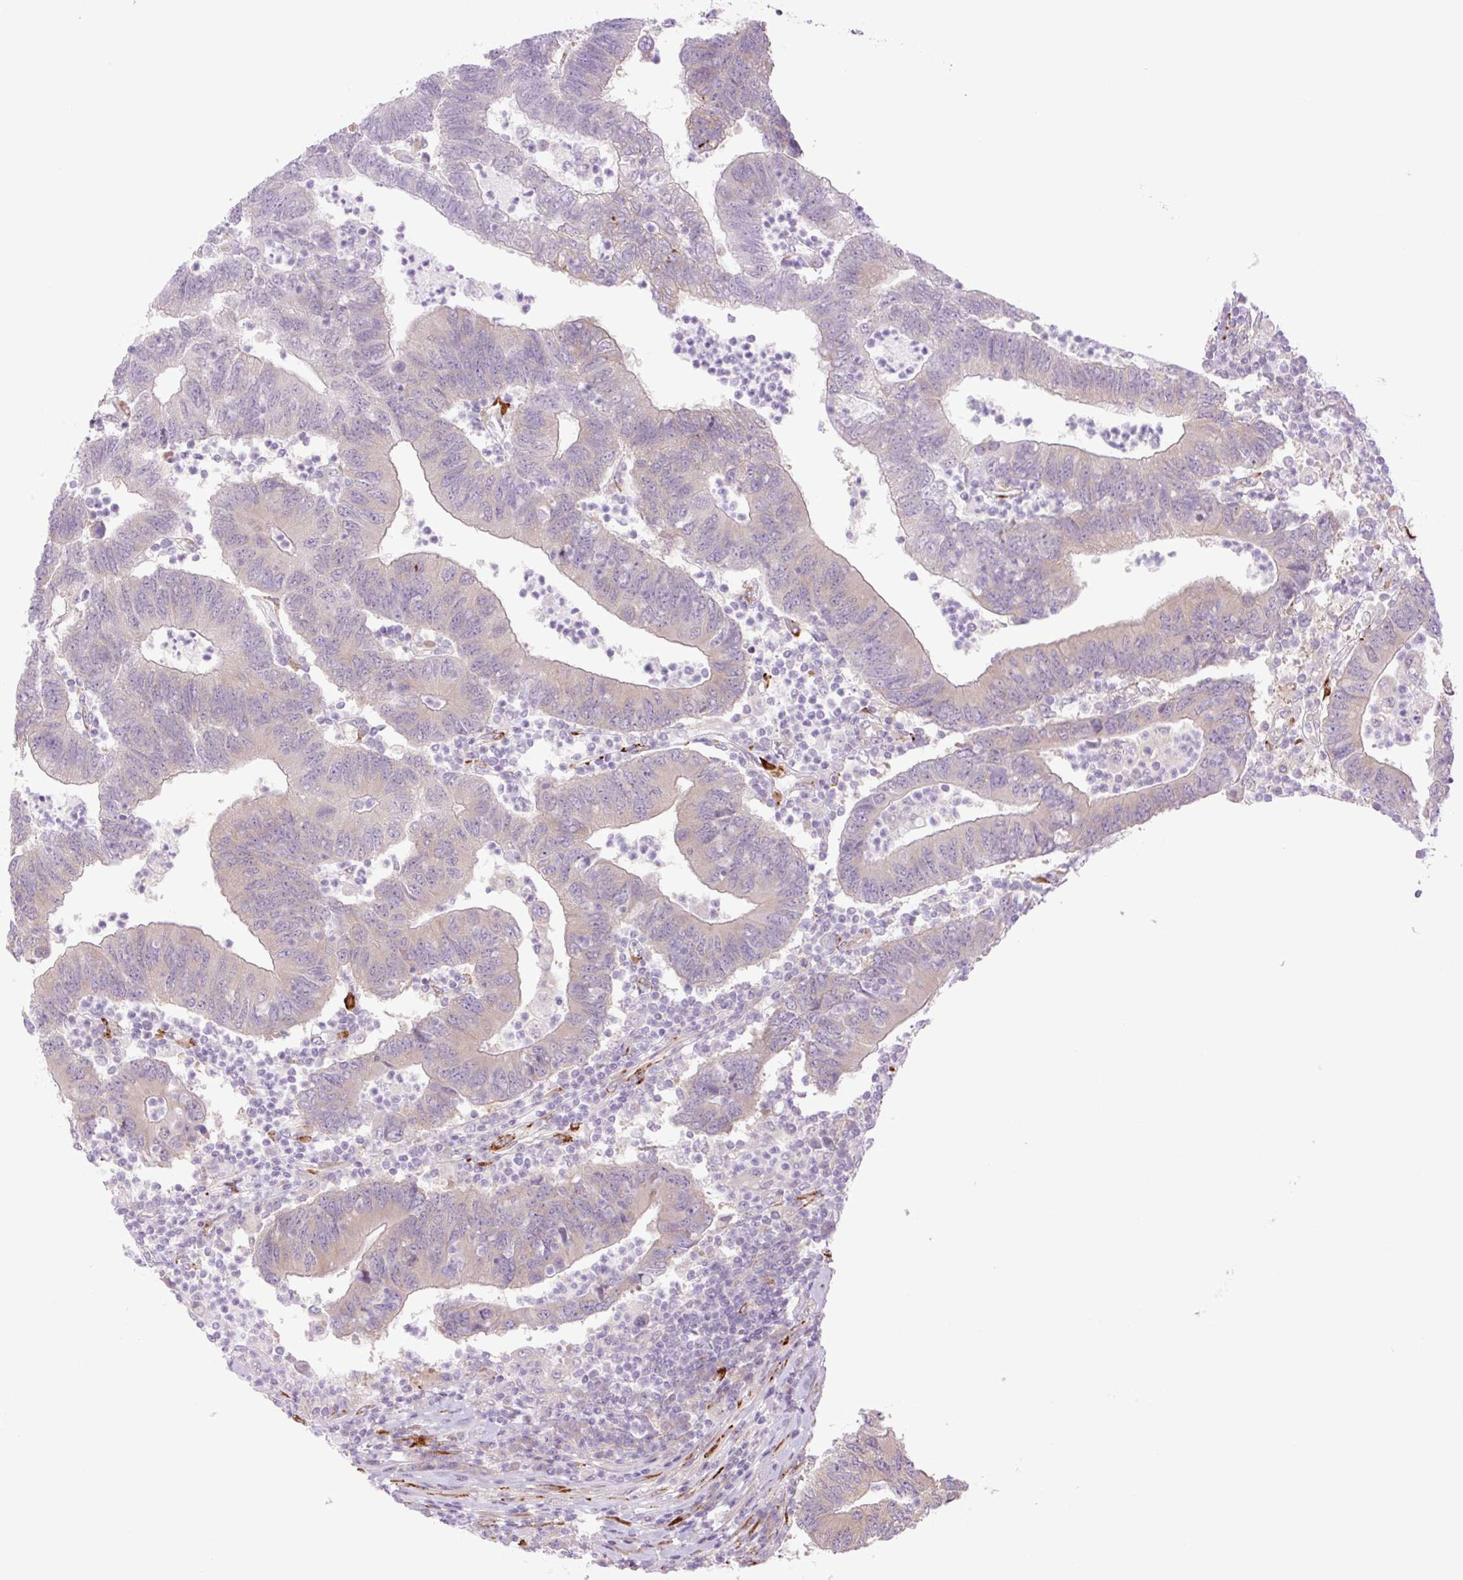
{"staining": {"intensity": "weak", "quantity": "25%-75%", "location": "cytoplasmic/membranous"}, "tissue": "colorectal cancer", "cell_type": "Tumor cells", "image_type": "cancer", "snomed": [{"axis": "morphology", "description": "Adenocarcinoma, NOS"}, {"axis": "topography", "description": "Colon"}], "caption": "Colorectal cancer (adenocarcinoma) stained with a protein marker reveals weak staining in tumor cells.", "gene": "COL5A1", "patient": {"sex": "female", "age": 48}}